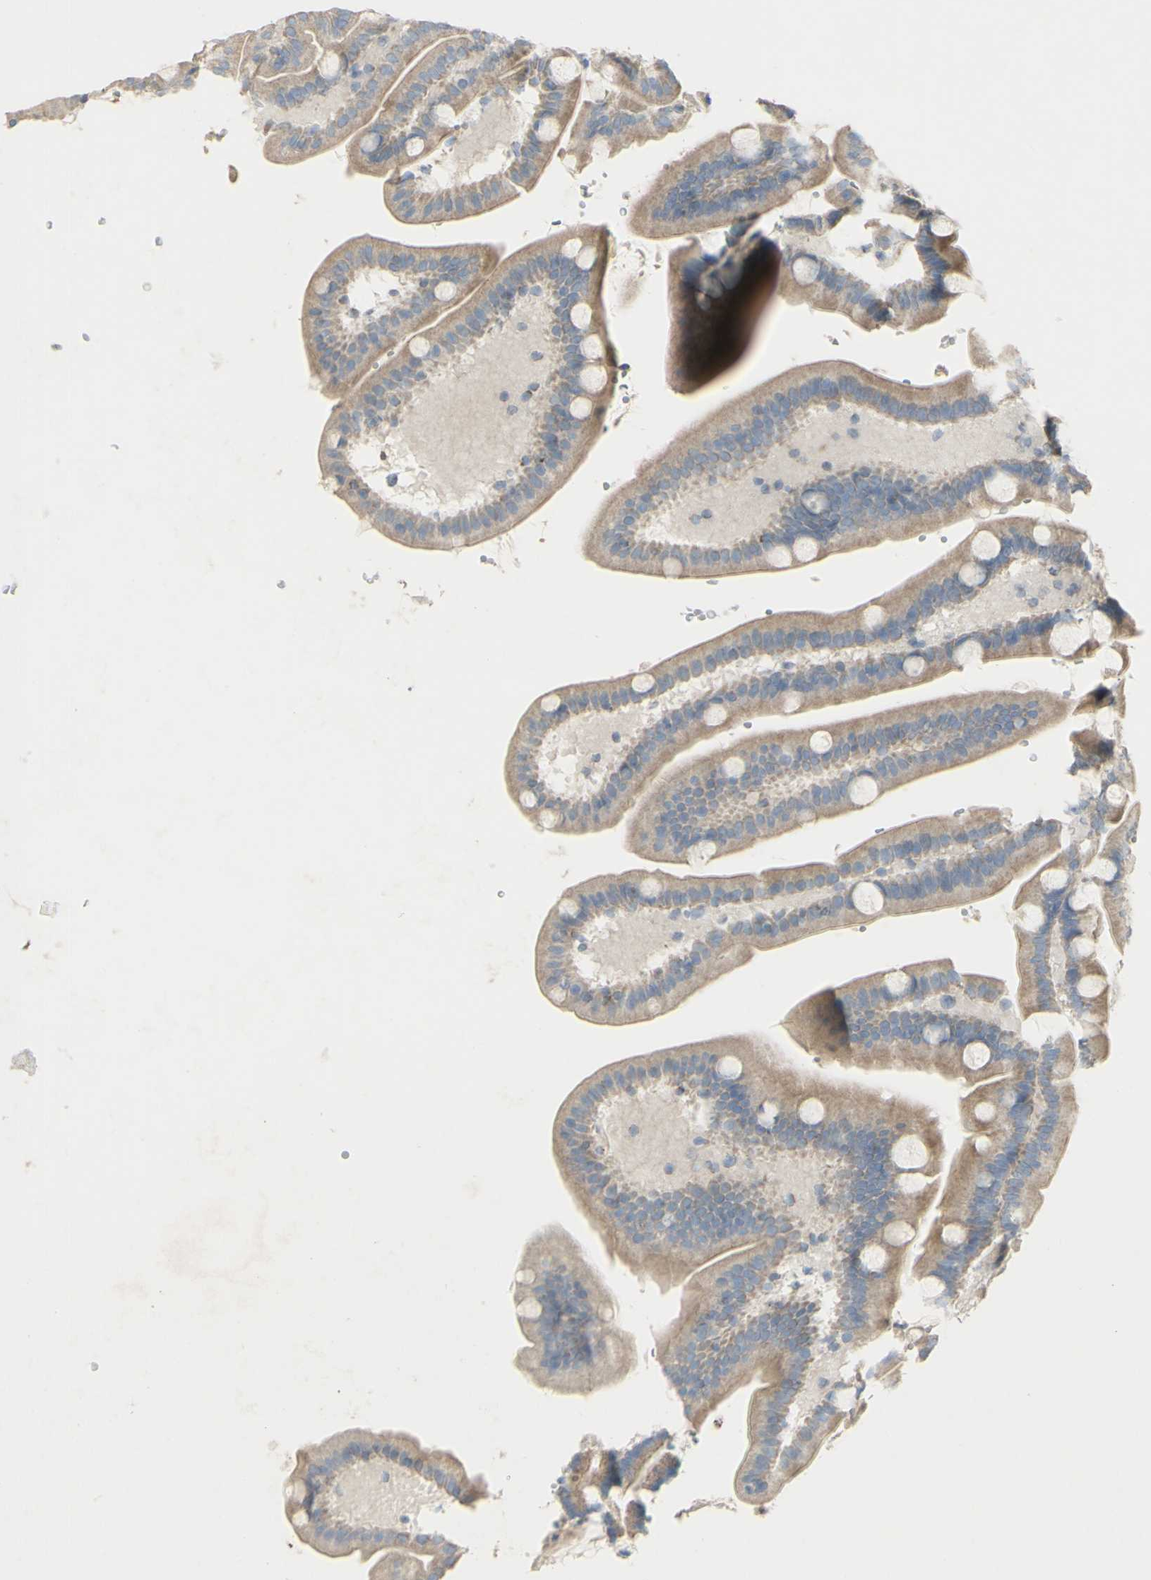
{"staining": {"intensity": "weak", "quantity": ">75%", "location": "cytoplasmic/membranous"}, "tissue": "duodenum", "cell_type": "Glandular cells", "image_type": "normal", "snomed": [{"axis": "morphology", "description": "Normal tissue, NOS"}, {"axis": "topography", "description": "Duodenum"}], "caption": "This is a histology image of IHC staining of normal duodenum, which shows weak staining in the cytoplasmic/membranous of glandular cells.", "gene": "CNTNAP1", "patient": {"sex": "male", "age": 54}}